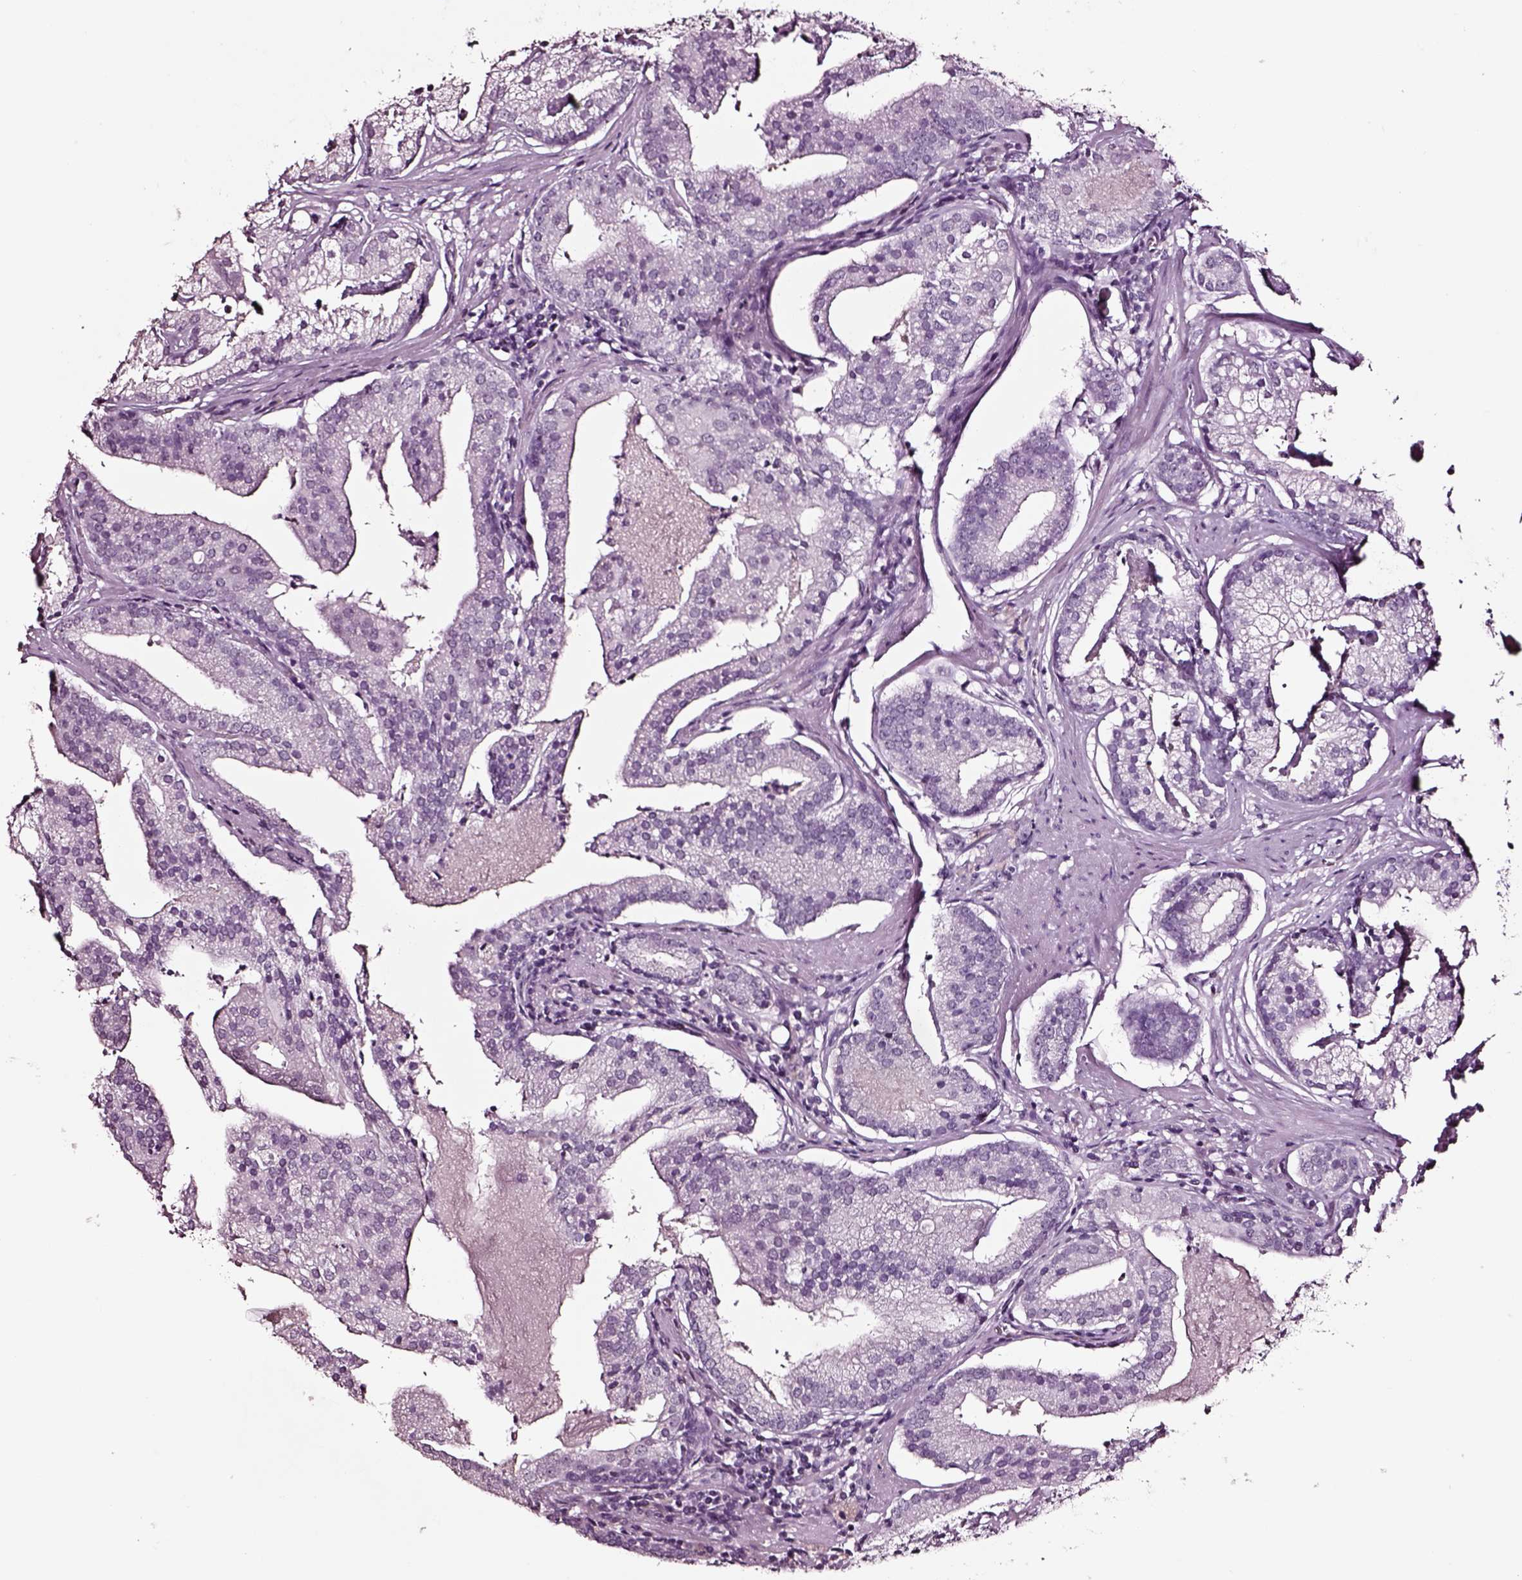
{"staining": {"intensity": "negative", "quantity": "none", "location": "none"}, "tissue": "prostate cancer", "cell_type": "Tumor cells", "image_type": "cancer", "snomed": [{"axis": "morphology", "description": "Adenocarcinoma, NOS"}, {"axis": "topography", "description": "Prostate and seminal vesicle, NOS"}, {"axis": "topography", "description": "Prostate"}], "caption": "Immunohistochemistry (IHC) micrograph of human adenocarcinoma (prostate) stained for a protein (brown), which displays no expression in tumor cells. (DAB immunohistochemistry with hematoxylin counter stain).", "gene": "SMIM17", "patient": {"sex": "male", "age": 44}}